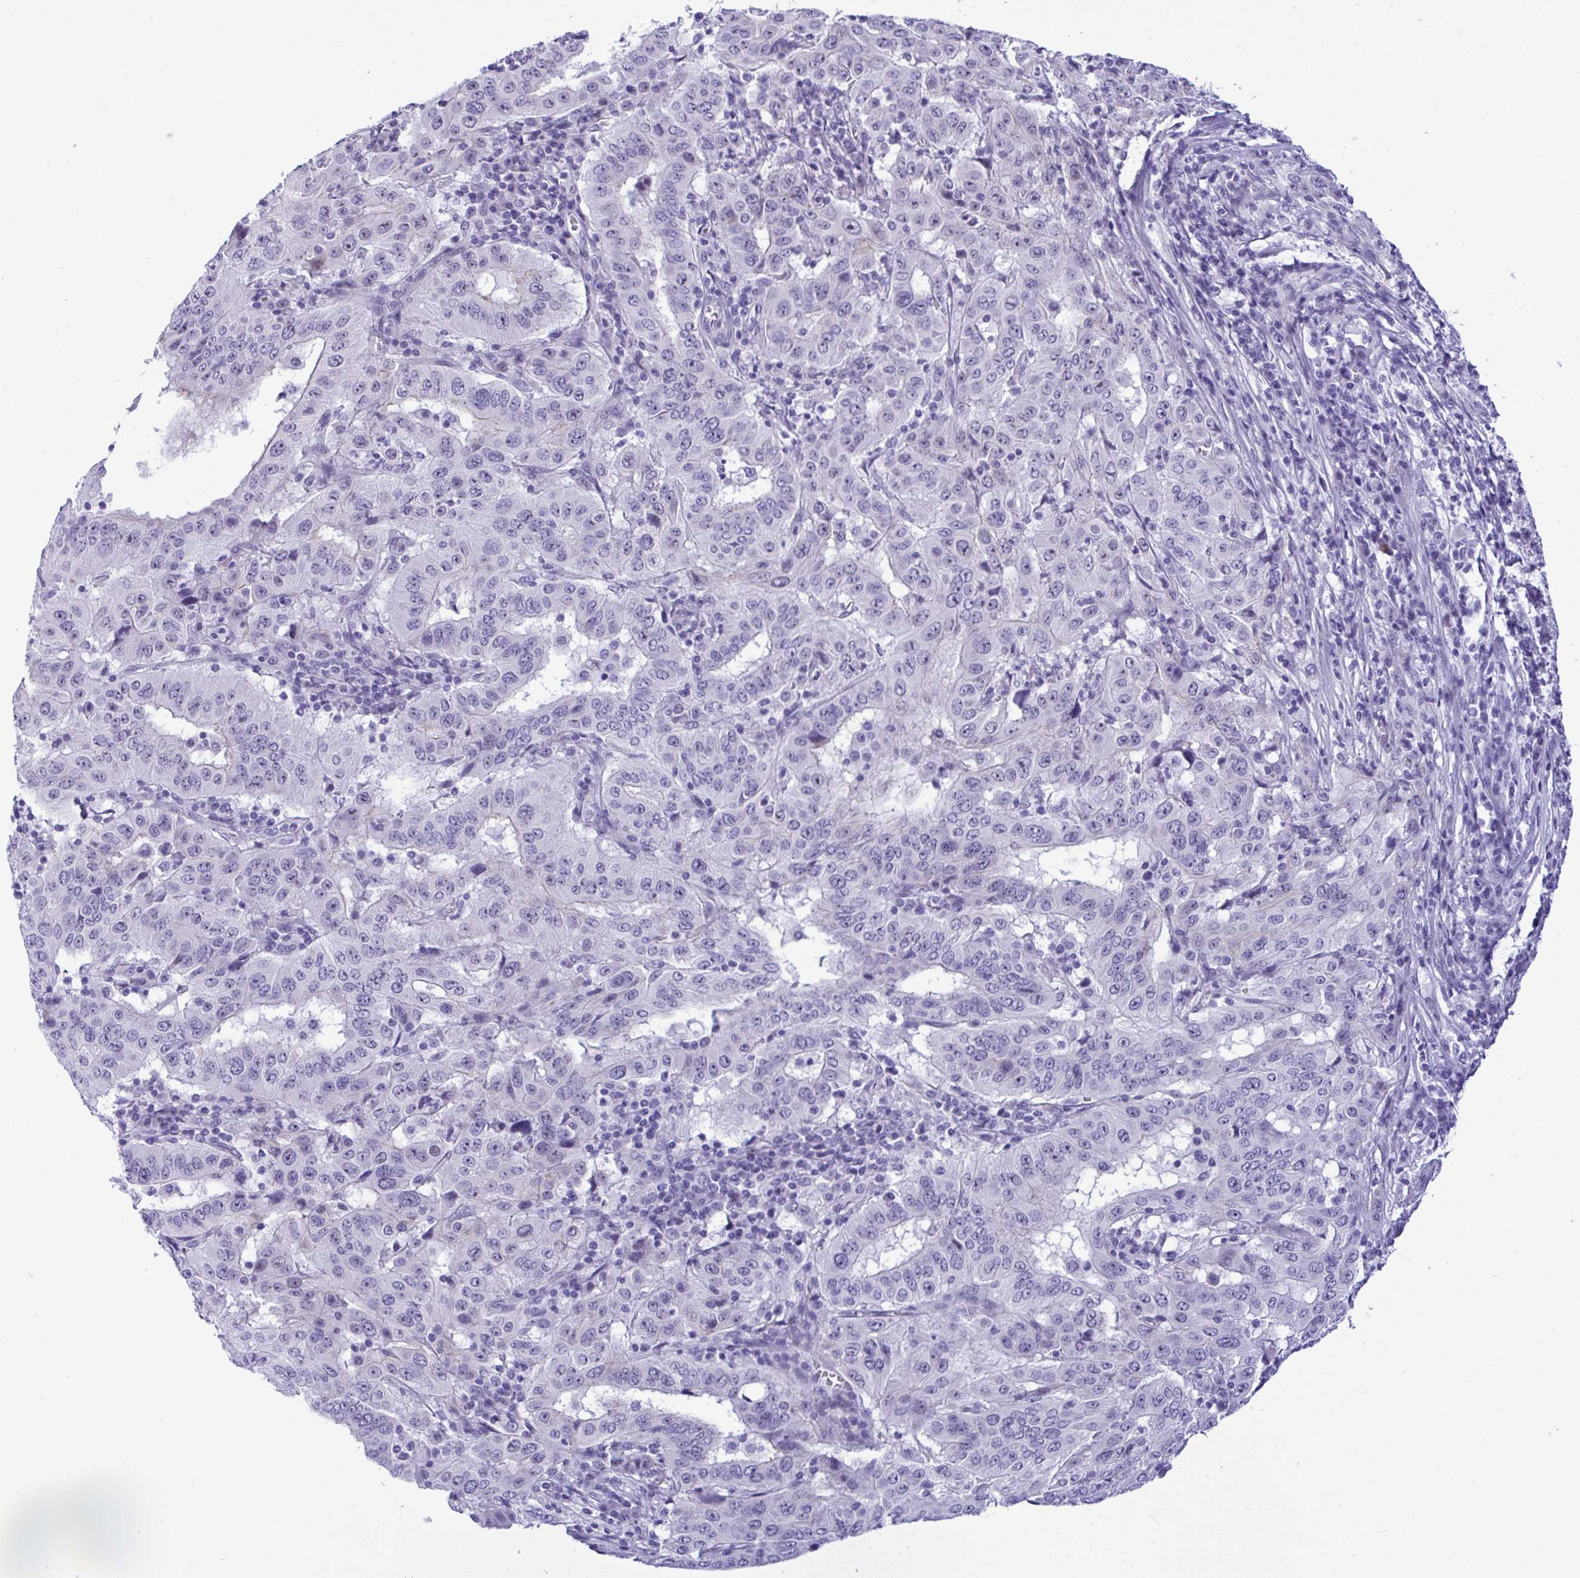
{"staining": {"intensity": "negative", "quantity": "none", "location": "none"}, "tissue": "pancreatic cancer", "cell_type": "Tumor cells", "image_type": "cancer", "snomed": [{"axis": "morphology", "description": "Adenocarcinoma, NOS"}, {"axis": "topography", "description": "Pancreas"}], "caption": "This is a image of immunohistochemistry staining of pancreatic adenocarcinoma, which shows no staining in tumor cells.", "gene": "YBX2", "patient": {"sex": "male", "age": 63}}